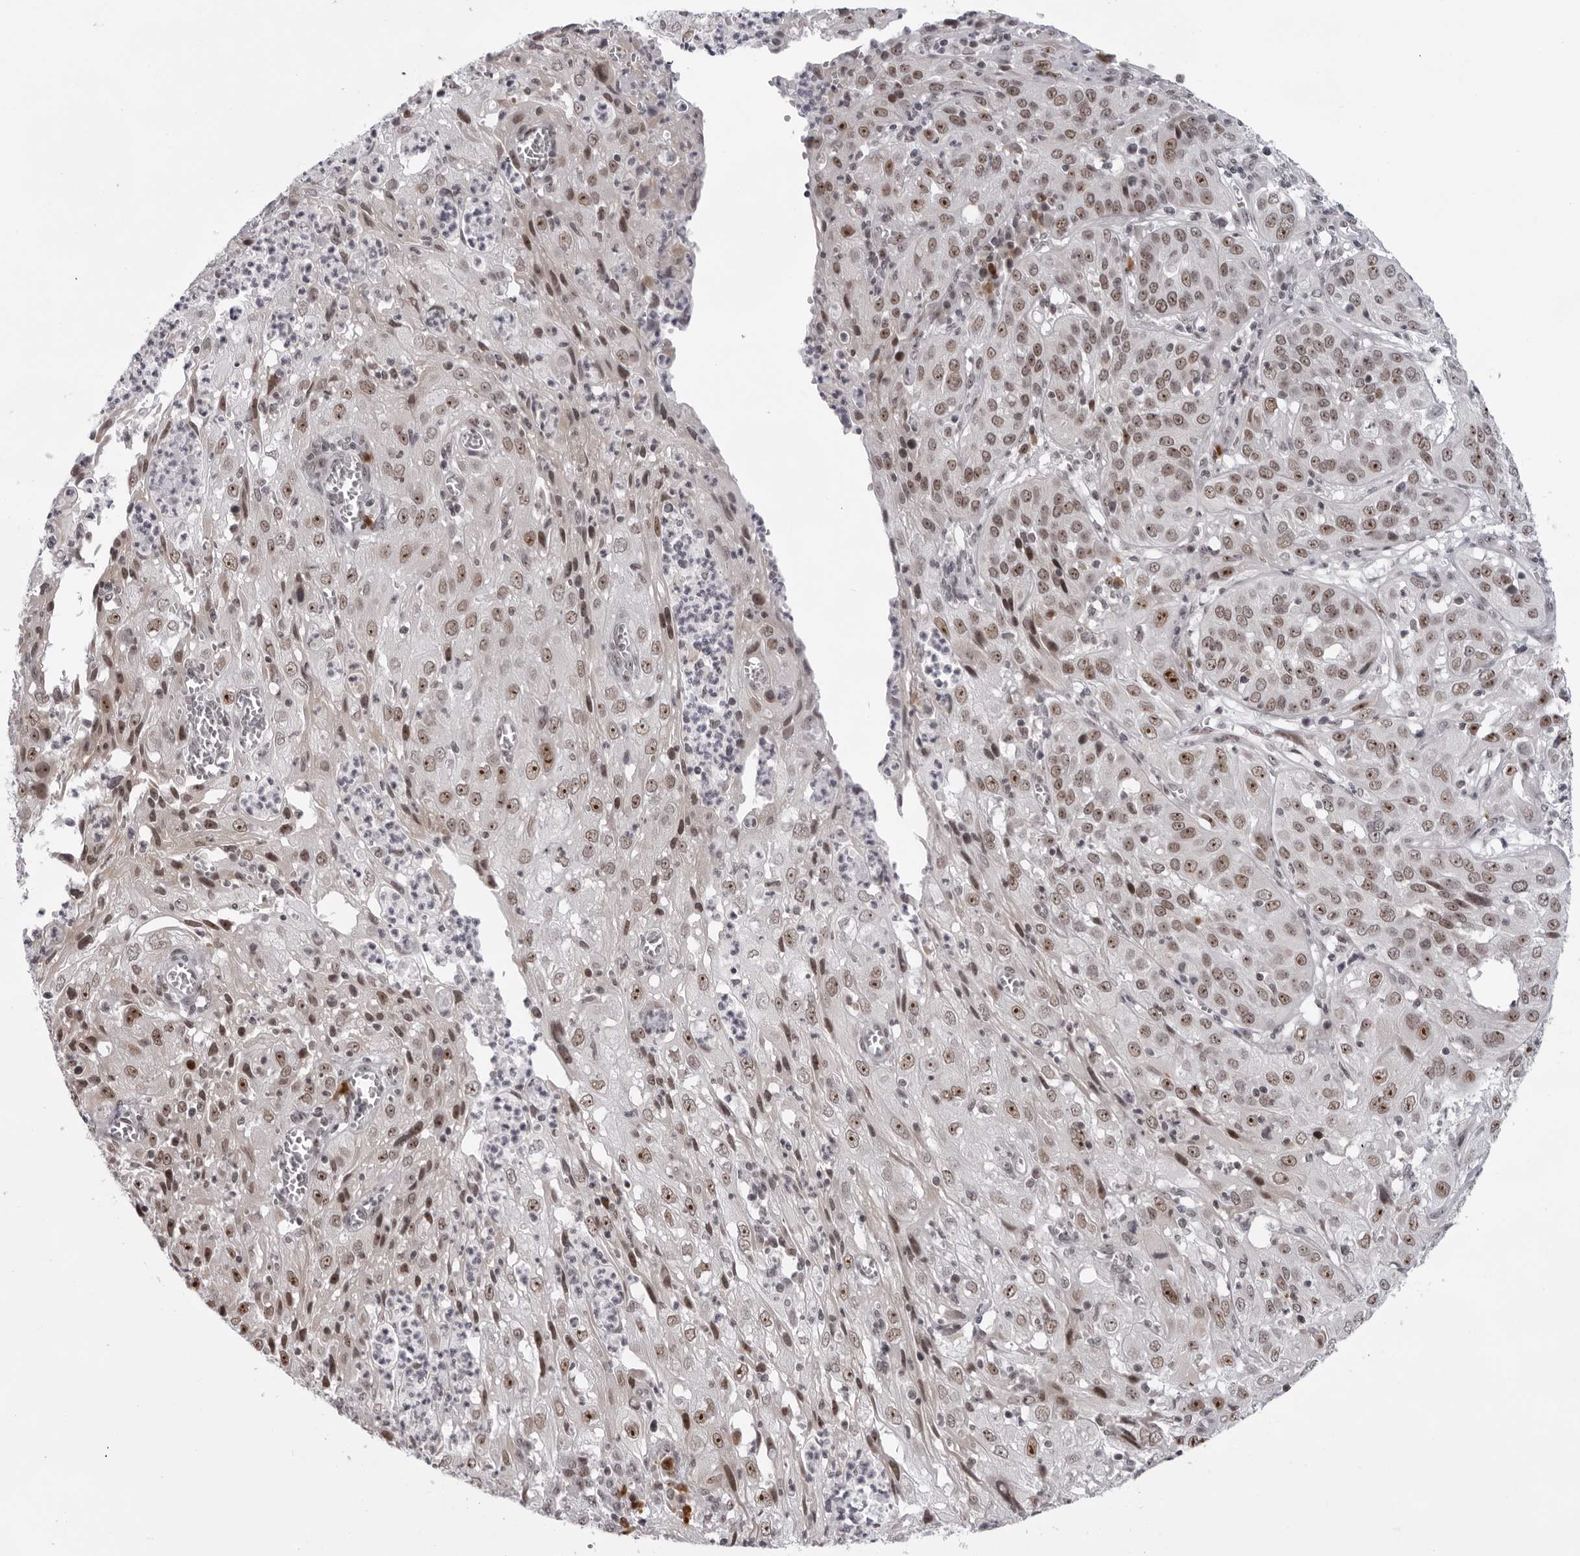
{"staining": {"intensity": "strong", "quantity": ">75%", "location": "nuclear"}, "tissue": "cervical cancer", "cell_type": "Tumor cells", "image_type": "cancer", "snomed": [{"axis": "morphology", "description": "Squamous cell carcinoma, NOS"}, {"axis": "topography", "description": "Cervix"}], "caption": "Cervical cancer (squamous cell carcinoma) stained with a protein marker exhibits strong staining in tumor cells.", "gene": "EXOSC10", "patient": {"sex": "female", "age": 32}}